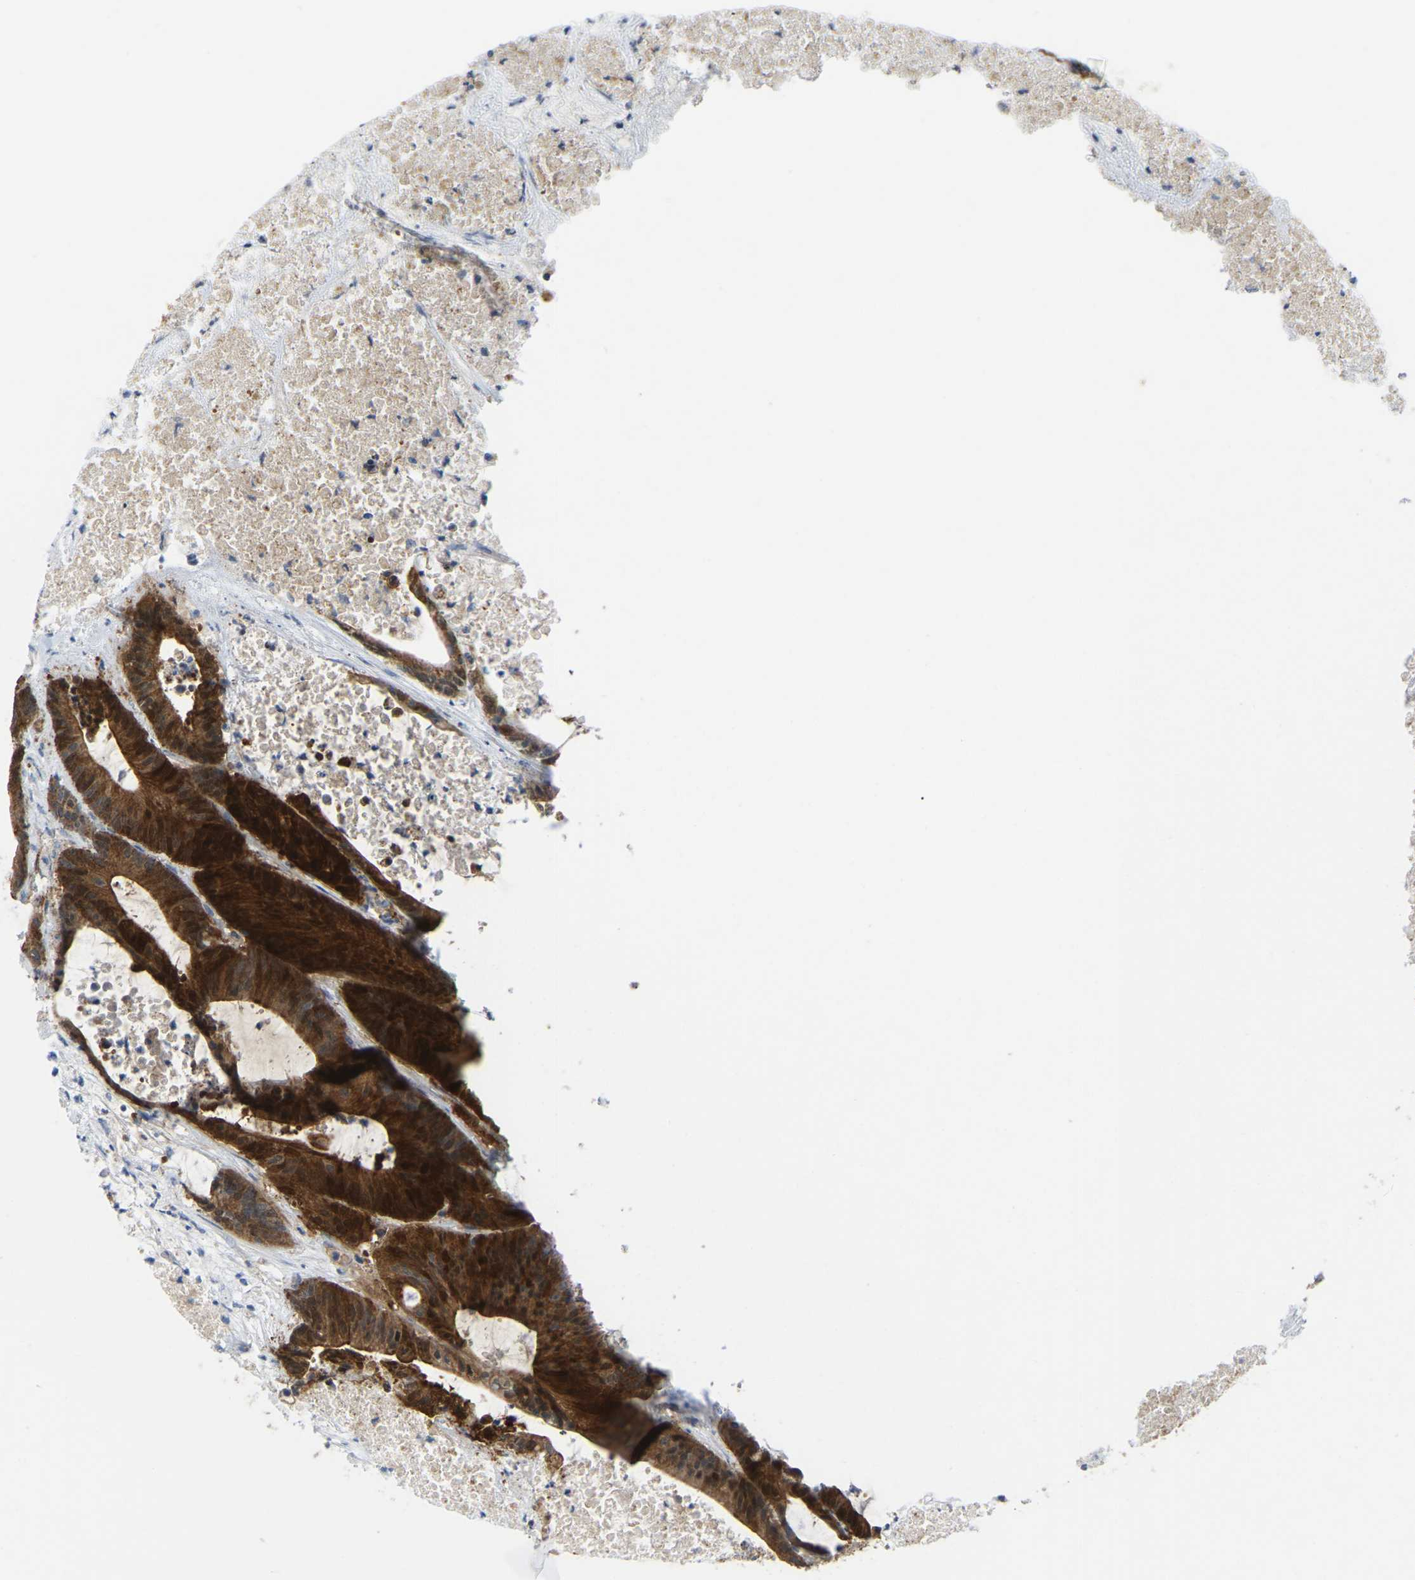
{"staining": {"intensity": "strong", "quantity": ">75%", "location": "cytoplasmic/membranous"}, "tissue": "colorectal cancer", "cell_type": "Tumor cells", "image_type": "cancer", "snomed": [{"axis": "morphology", "description": "Adenocarcinoma, NOS"}, {"axis": "topography", "description": "Colon"}], "caption": "Colorectal cancer stained with a brown dye displays strong cytoplasmic/membranous positive staining in about >75% of tumor cells.", "gene": "SERPINB5", "patient": {"sex": "female", "age": 84}}